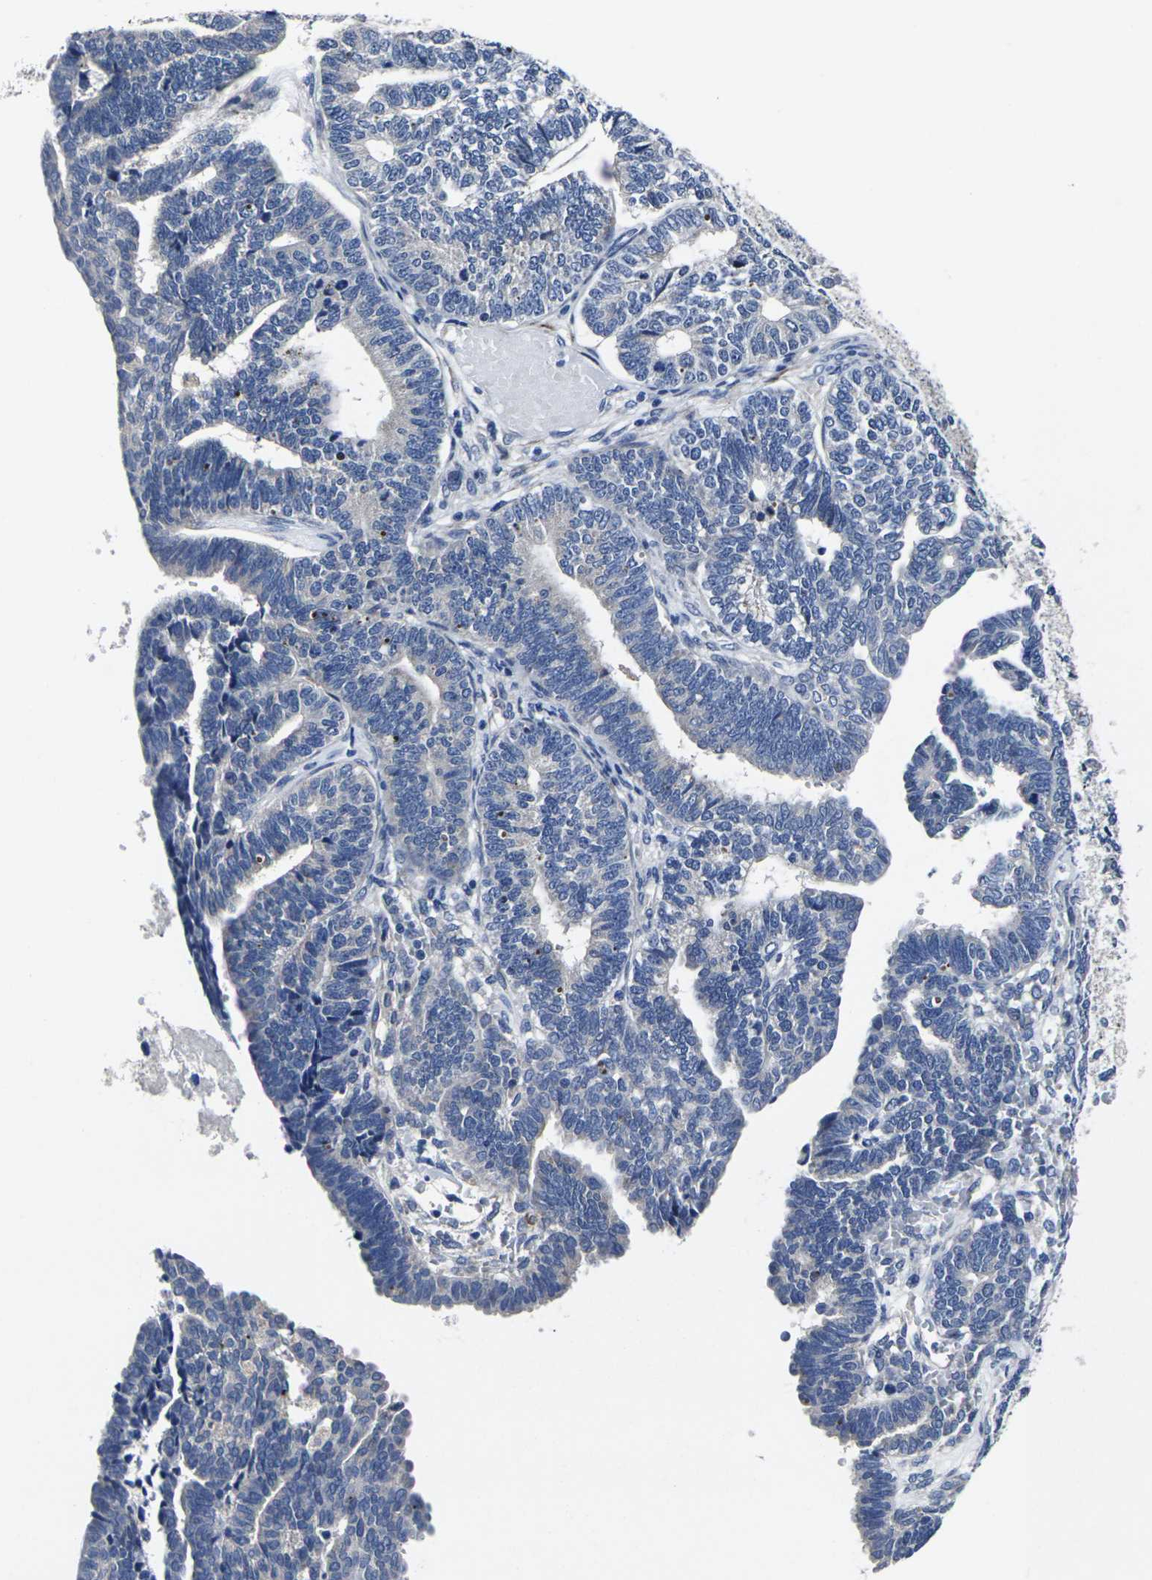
{"staining": {"intensity": "negative", "quantity": "none", "location": "none"}, "tissue": "endometrial cancer", "cell_type": "Tumor cells", "image_type": "cancer", "snomed": [{"axis": "morphology", "description": "Adenocarcinoma, NOS"}, {"axis": "topography", "description": "Endometrium"}], "caption": "Tumor cells show no significant positivity in endometrial cancer.", "gene": "CYP2C8", "patient": {"sex": "female", "age": 70}}